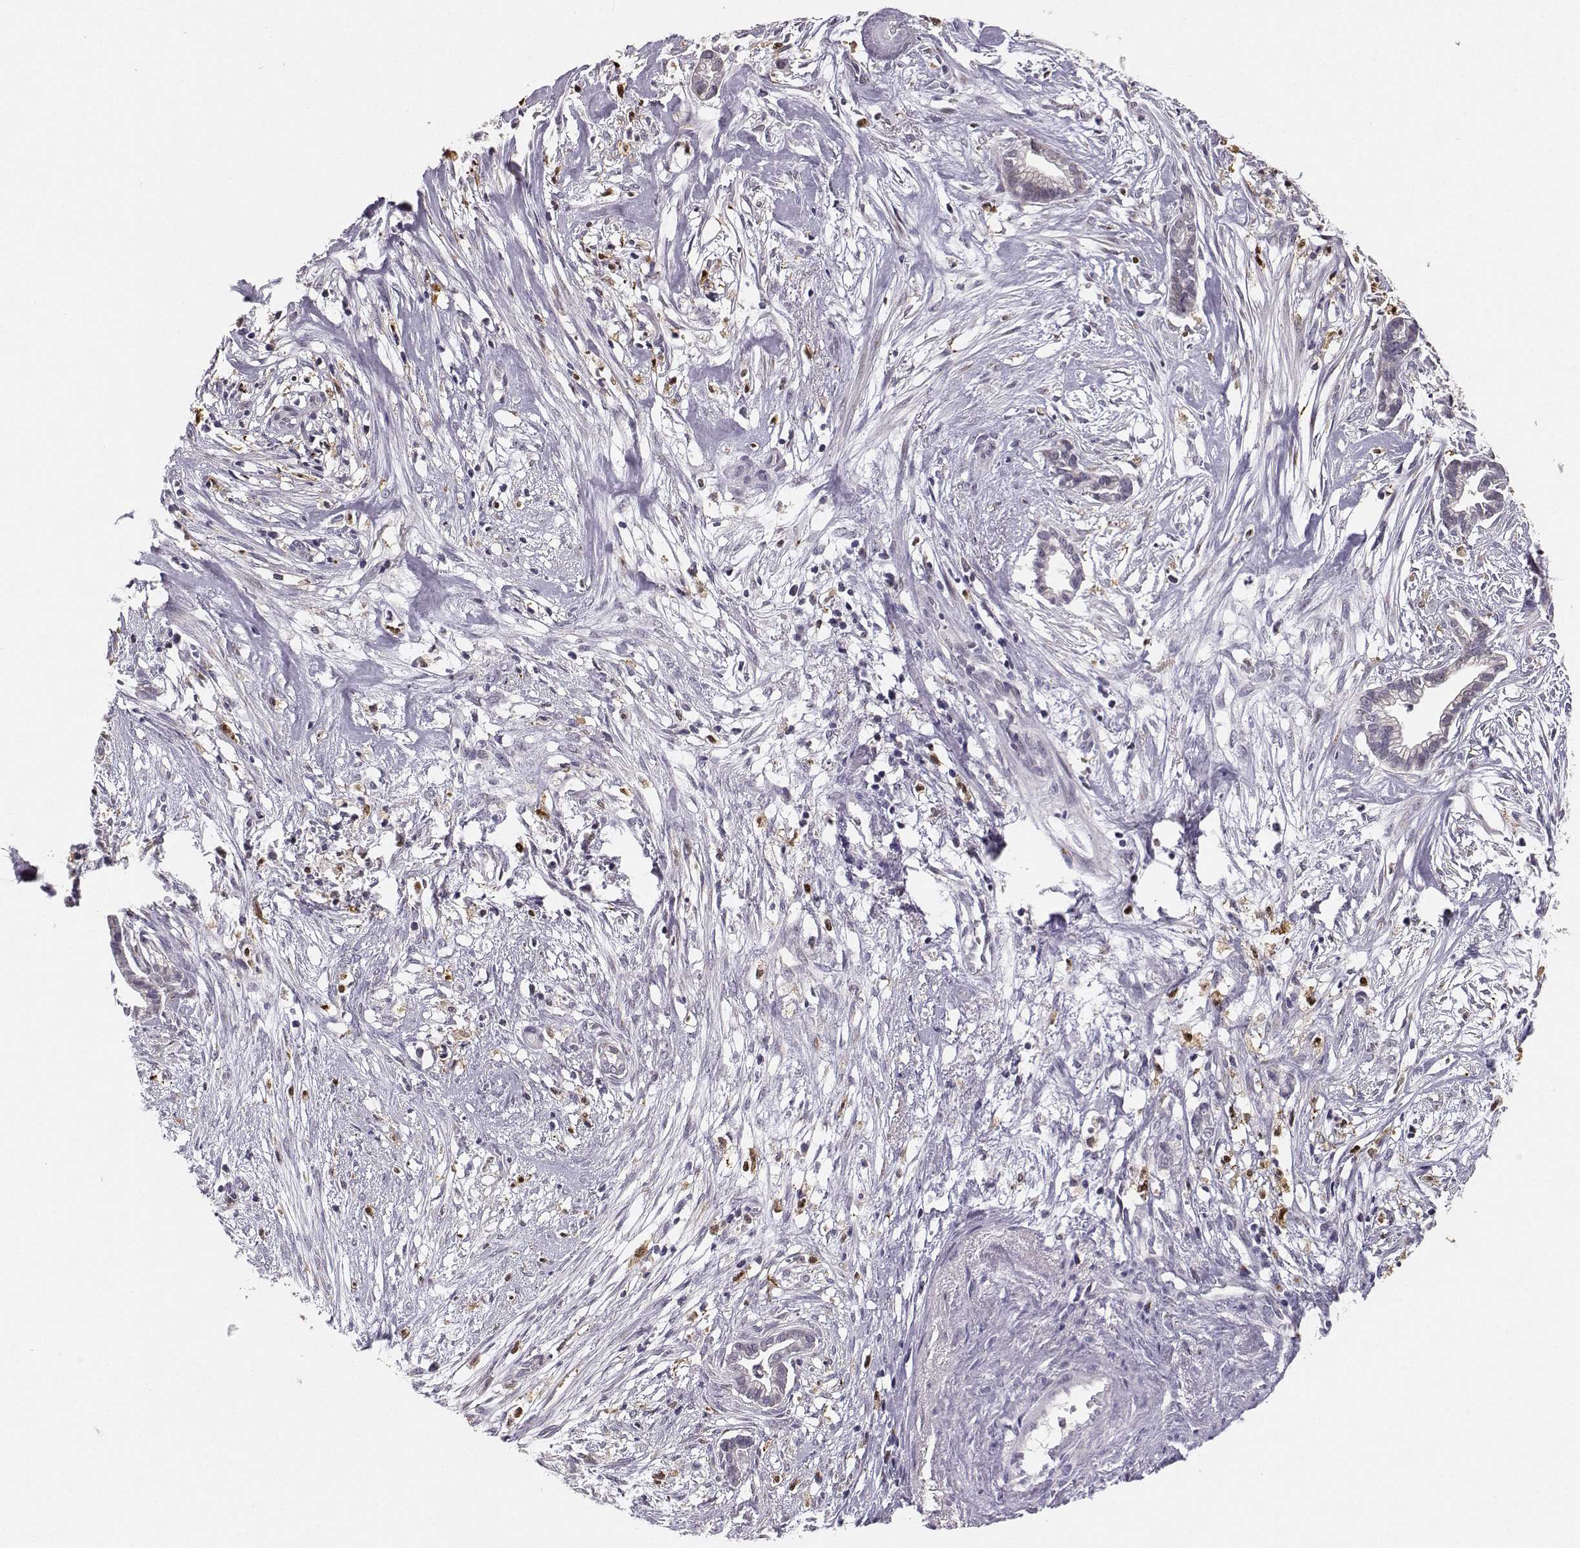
{"staining": {"intensity": "negative", "quantity": "none", "location": "none"}, "tissue": "cervical cancer", "cell_type": "Tumor cells", "image_type": "cancer", "snomed": [{"axis": "morphology", "description": "Adenocarcinoma, NOS"}, {"axis": "topography", "description": "Cervix"}], "caption": "Image shows no protein staining in tumor cells of cervical cancer tissue.", "gene": "HTR7", "patient": {"sex": "female", "age": 62}}